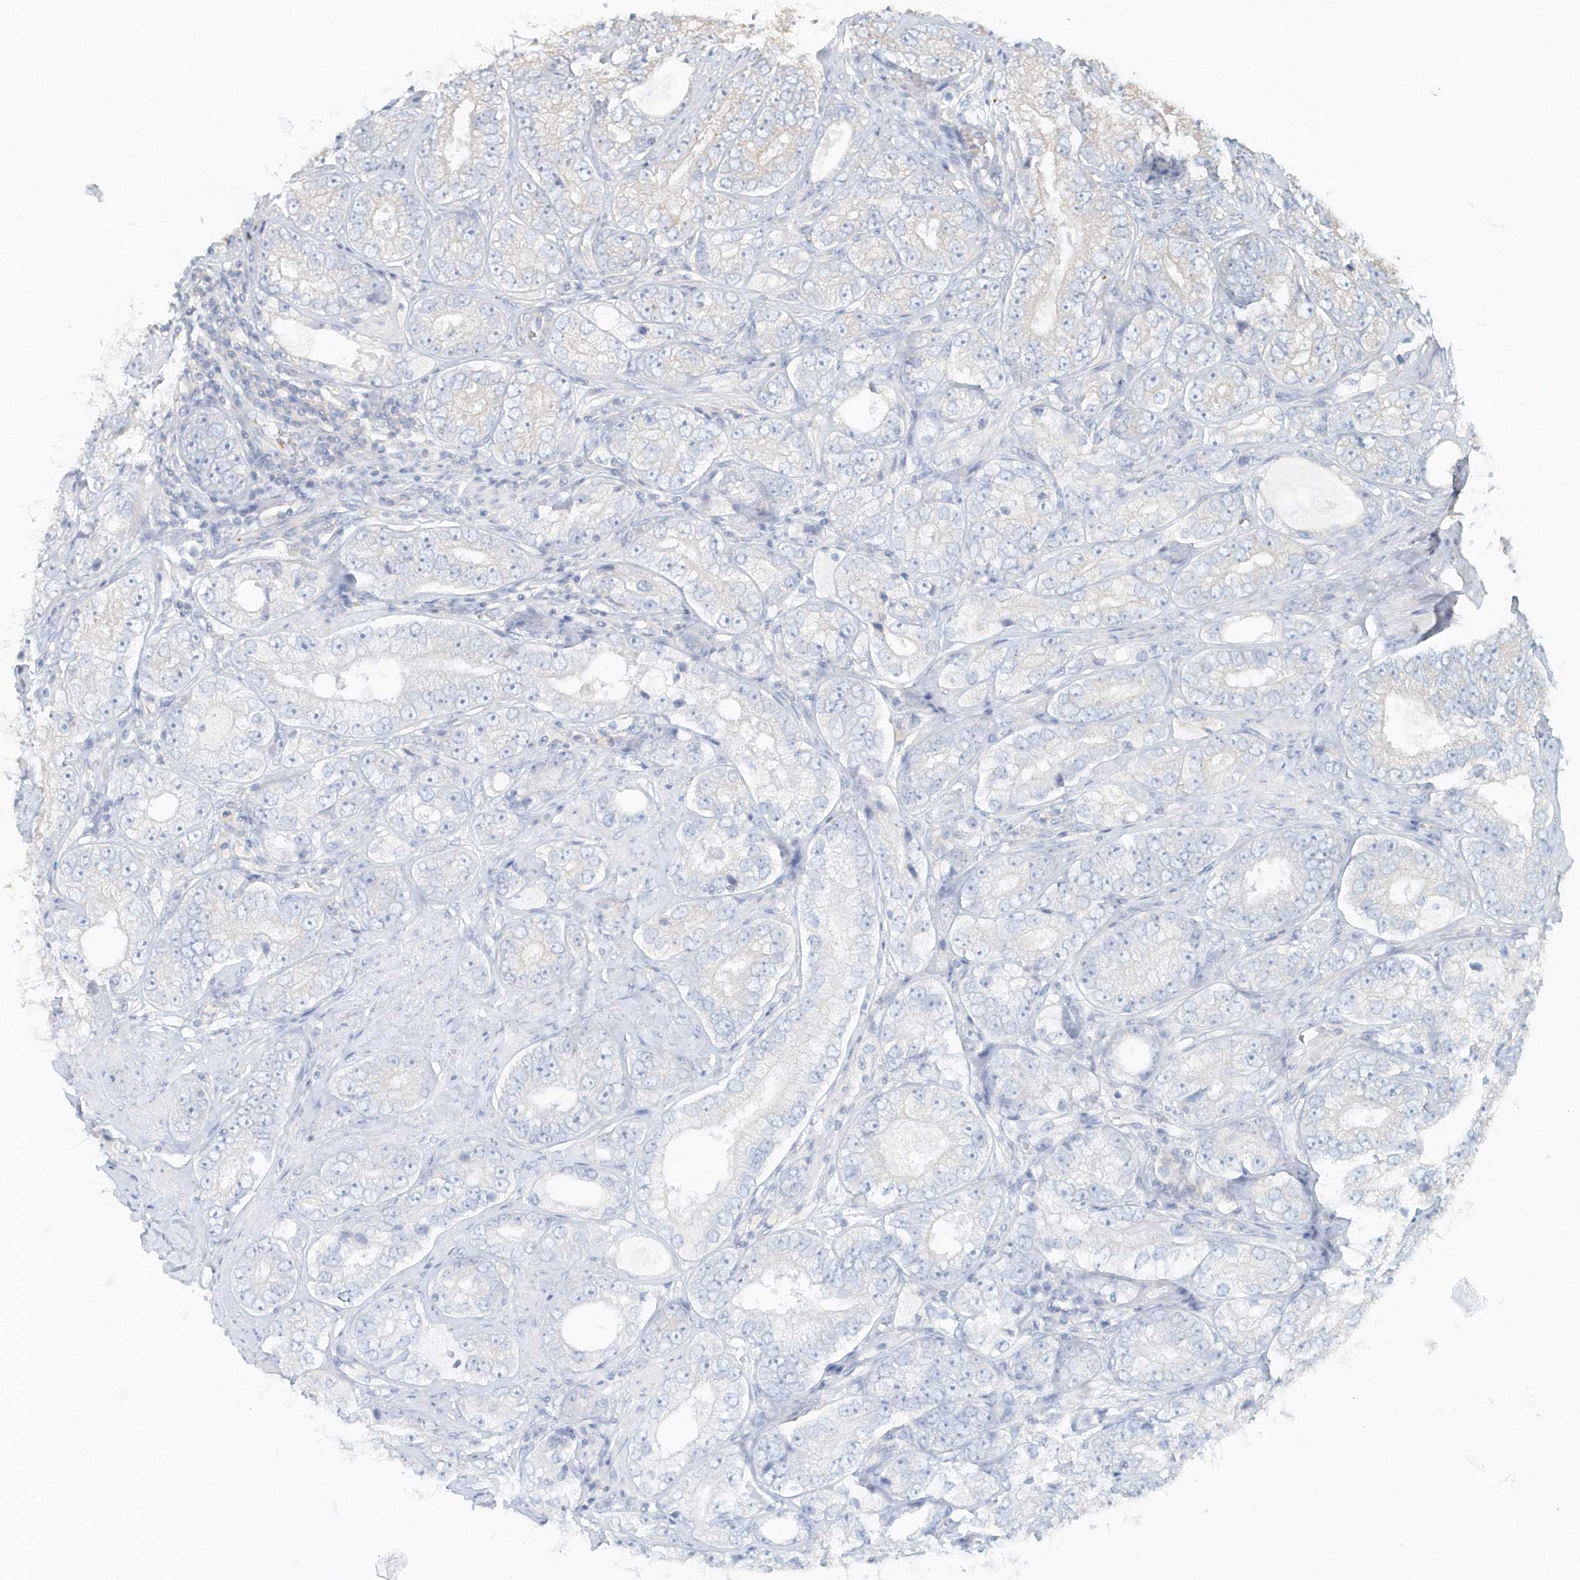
{"staining": {"intensity": "negative", "quantity": "none", "location": "none"}, "tissue": "prostate cancer", "cell_type": "Tumor cells", "image_type": "cancer", "snomed": [{"axis": "morphology", "description": "Adenocarcinoma, High grade"}, {"axis": "topography", "description": "Prostate"}], "caption": "Micrograph shows no significant protein expression in tumor cells of adenocarcinoma (high-grade) (prostate).", "gene": "MMRN1", "patient": {"sex": "male", "age": 56}}